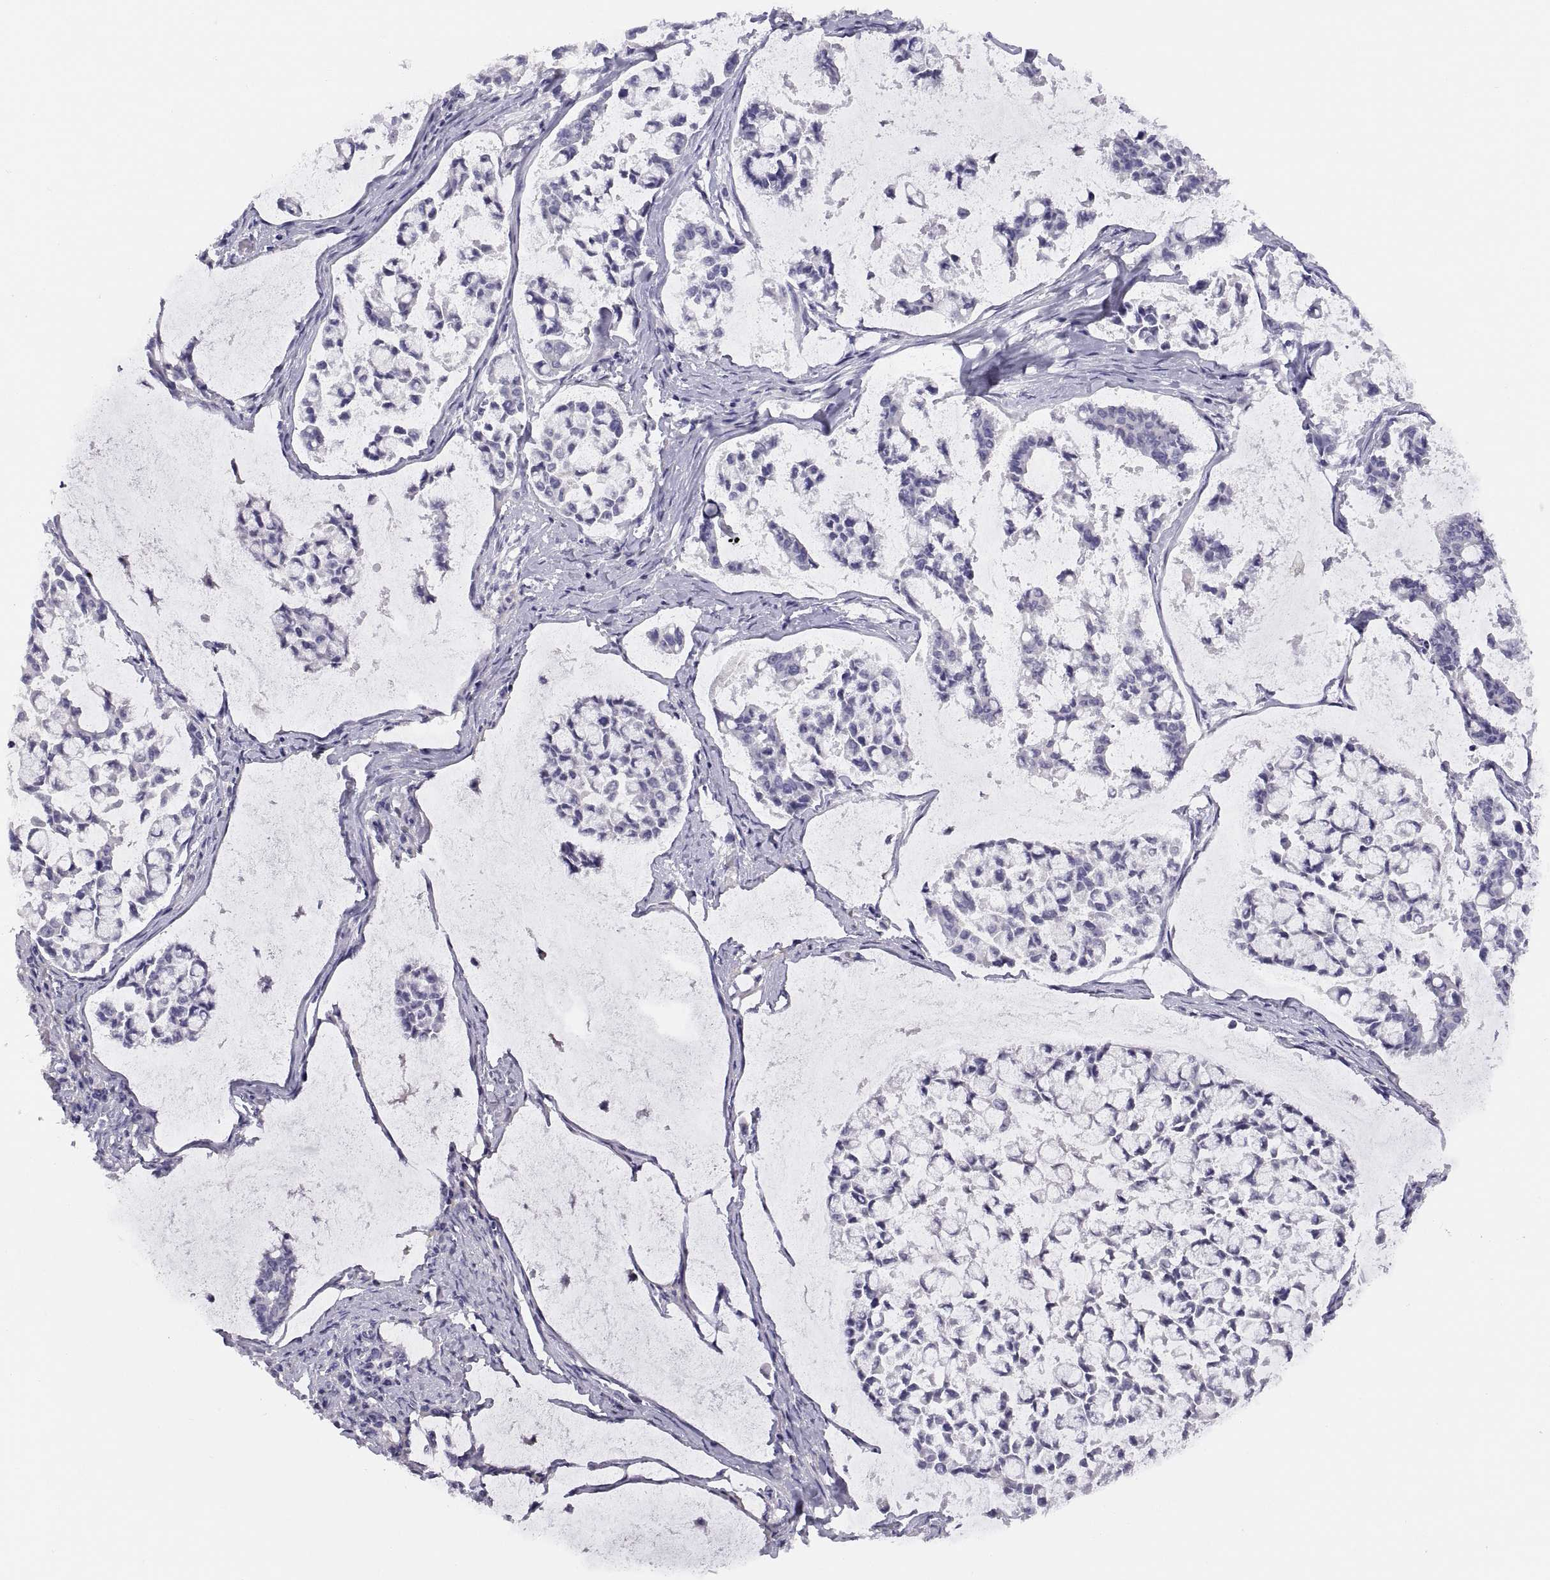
{"staining": {"intensity": "negative", "quantity": "none", "location": "none"}, "tissue": "stomach cancer", "cell_type": "Tumor cells", "image_type": "cancer", "snomed": [{"axis": "morphology", "description": "Adenocarcinoma, NOS"}, {"axis": "topography", "description": "Stomach"}], "caption": "Immunohistochemistry (IHC) of adenocarcinoma (stomach) demonstrates no positivity in tumor cells.", "gene": "STRC", "patient": {"sex": "male", "age": 82}}